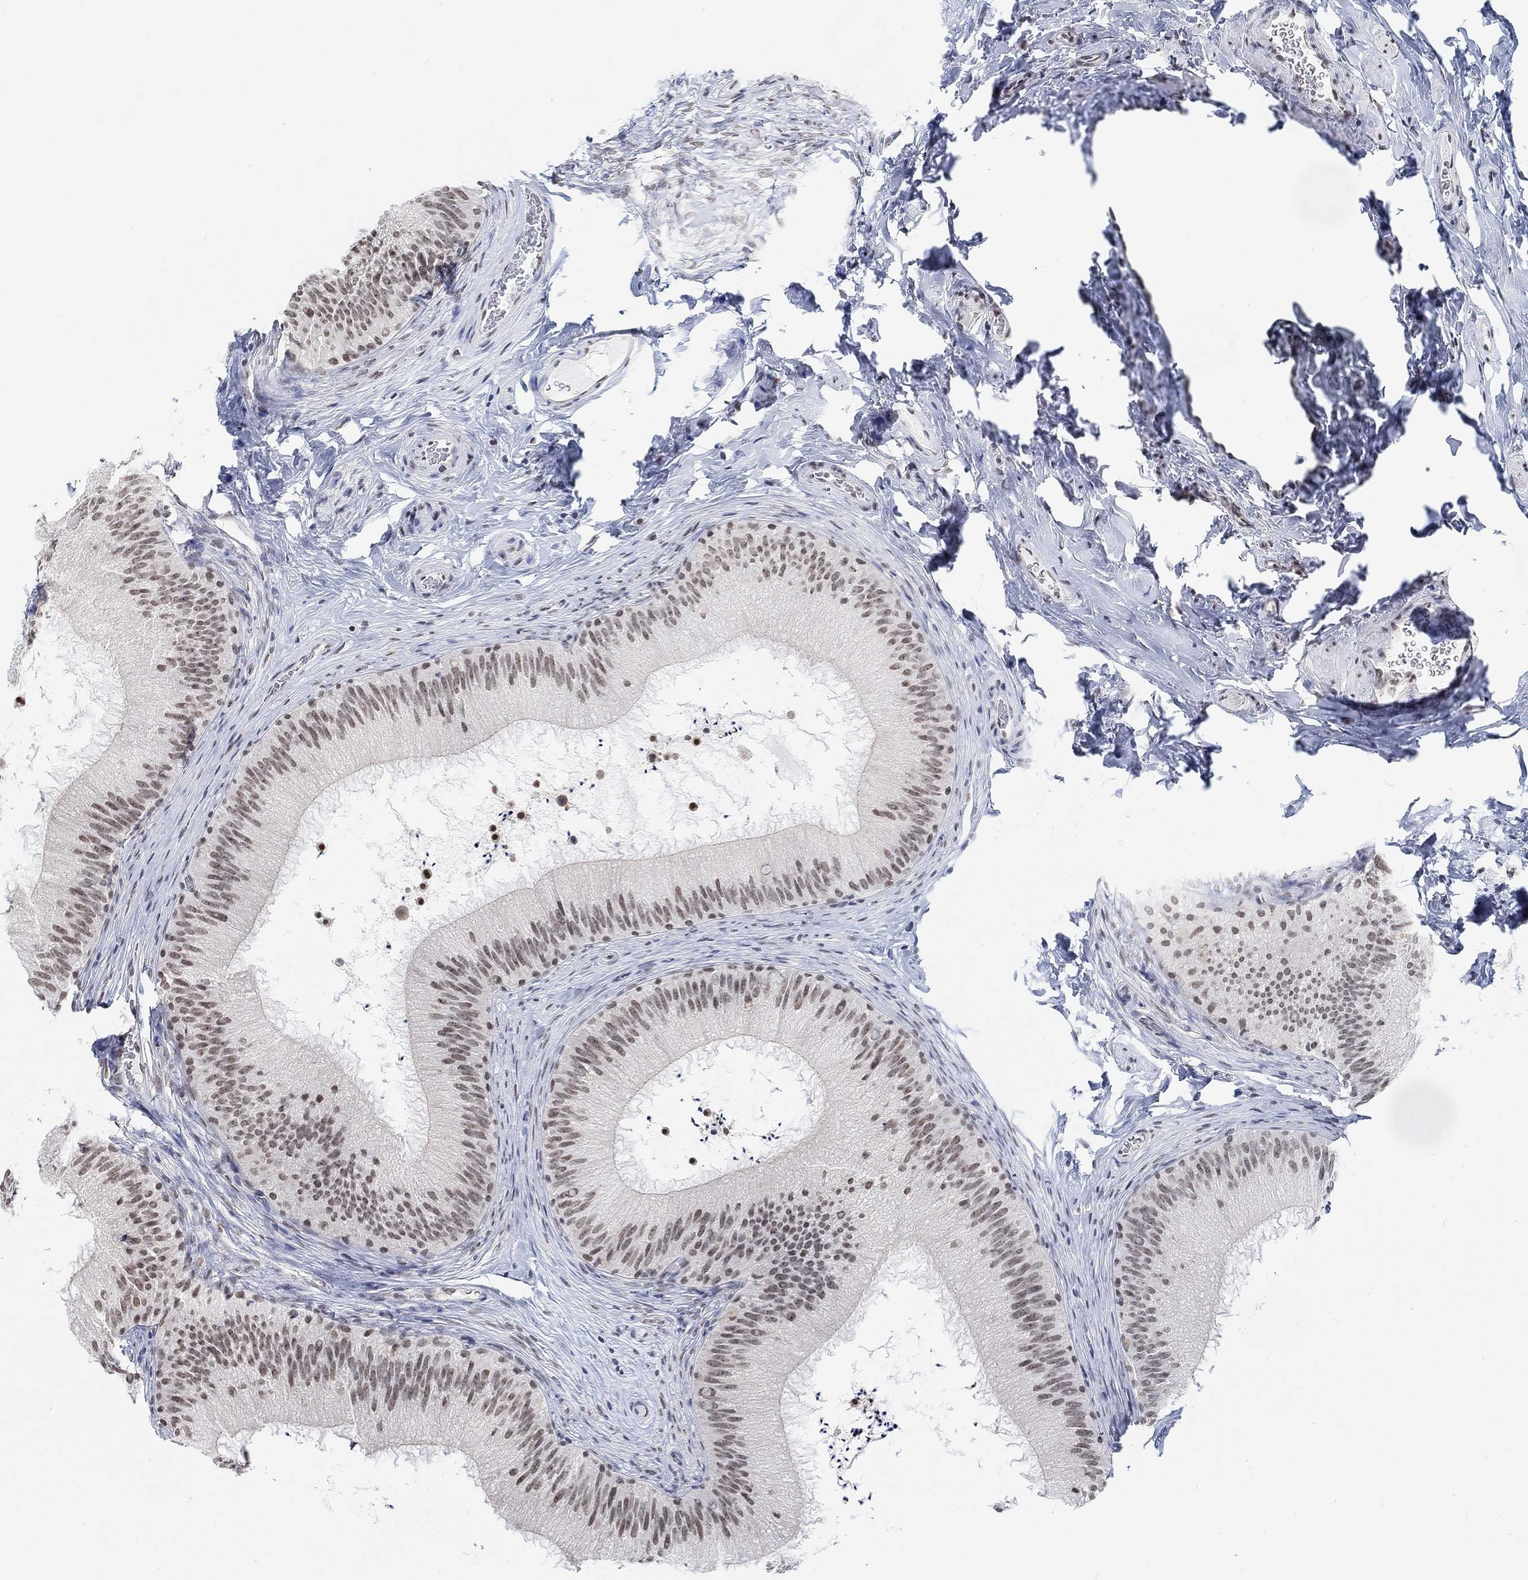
{"staining": {"intensity": "weak", "quantity": "25%-75%", "location": "nuclear"}, "tissue": "epididymis", "cell_type": "Glandular cells", "image_type": "normal", "snomed": [{"axis": "morphology", "description": "Normal tissue, NOS"}, {"axis": "topography", "description": "Epididymis"}], "caption": "High-power microscopy captured an IHC micrograph of benign epididymis, revealing weak nuclear expression in approximately 25%-75% of glandular cells. Using DAB (brown) and hematoxylin (blue) stains, captured at high magnification using brightfield microscopy.", "gene": "PURG", "patient": {"sex": "male", "age": 32}}